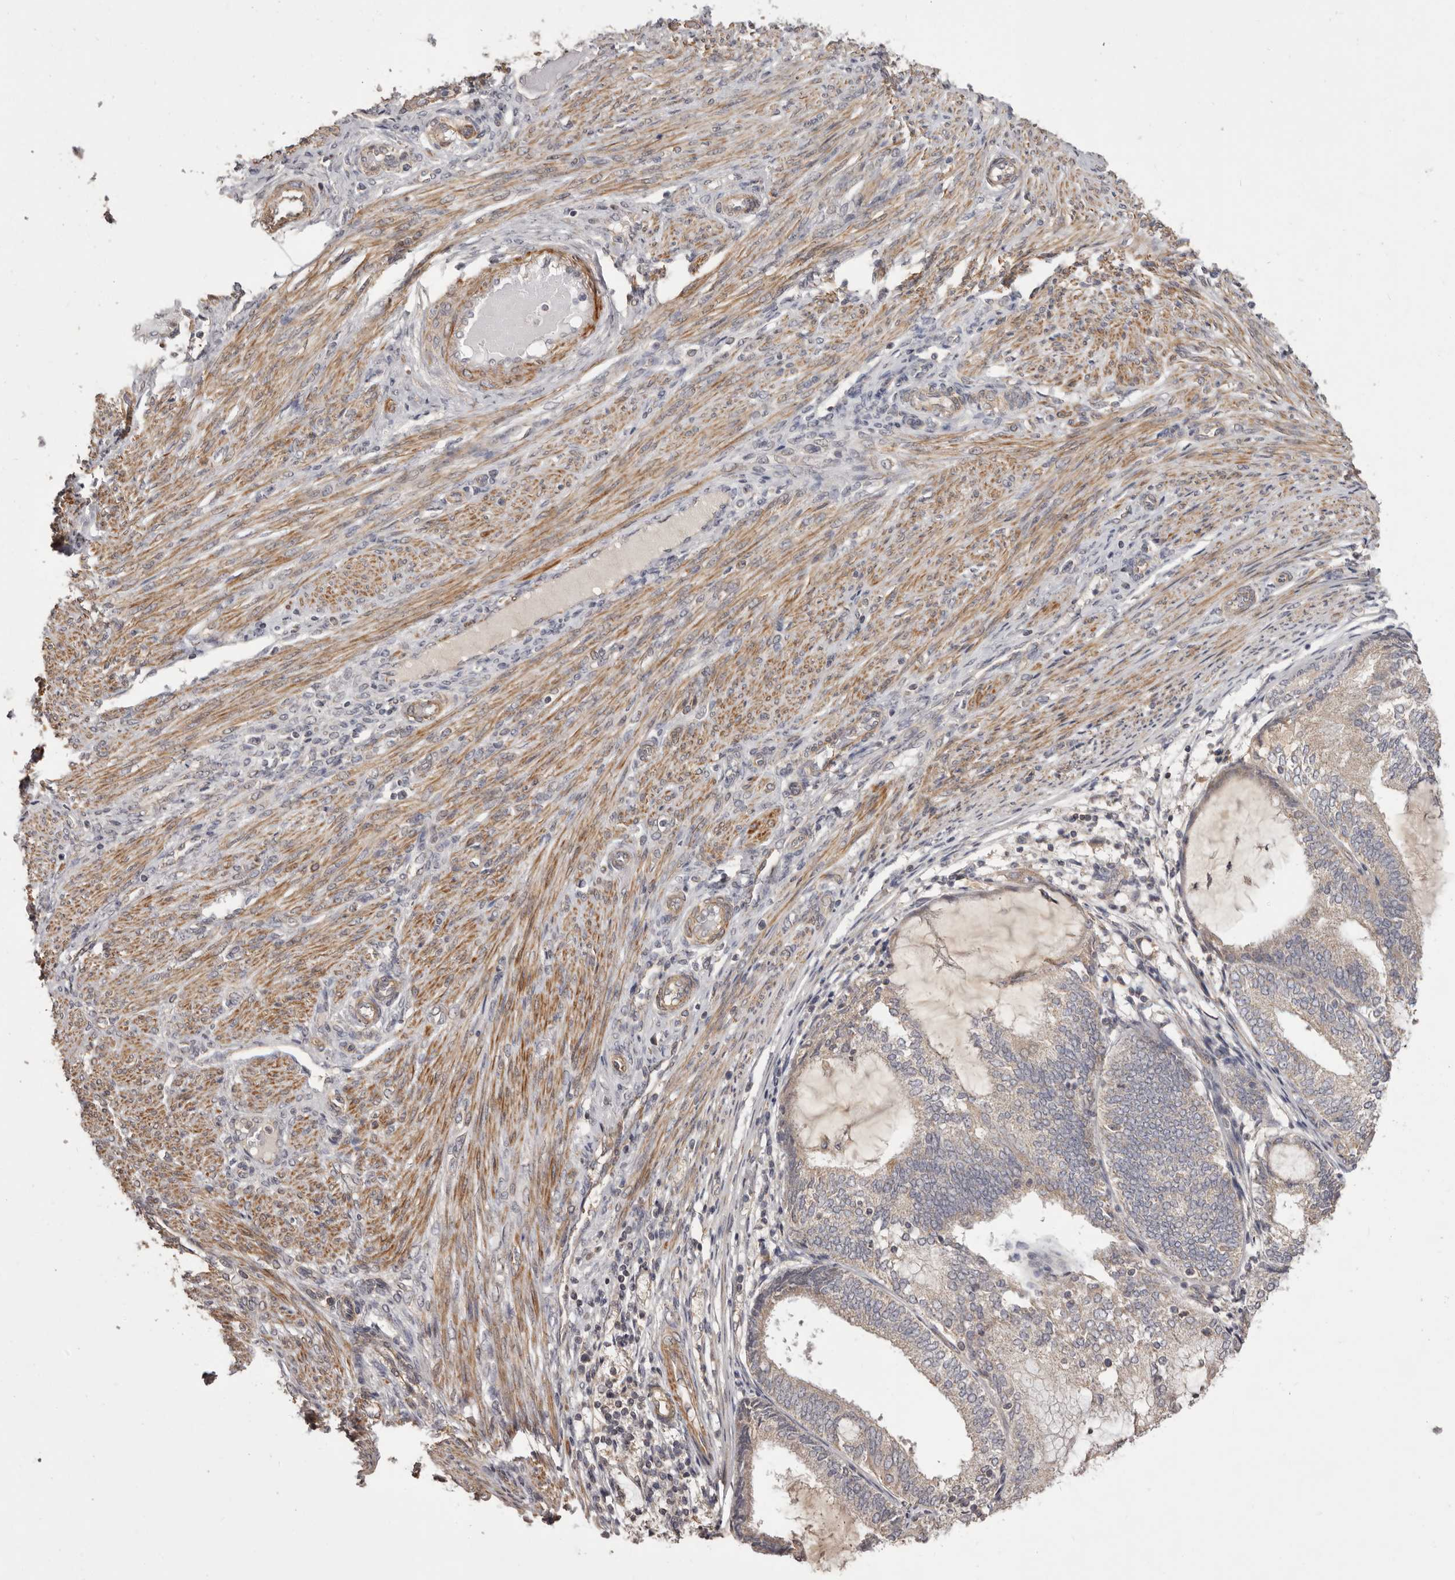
{"staining": {"intensity": "weak", "quantity": "<25%", "location": "cytoplasmic/membranous"}, "tissue": "endometrial cancer", "cell_type": "Tumor cells", "image_type": "cancer", "snomed": [{"axis": "morphology", "description": "Adenocarcinoma, NOS"}, {"axis": "topography", "description": "Endometrium"}], "caption": "High magnification brightfield microscopy of adenocarcinoma (endometrial) stained with DAB (brown) and counterstained with hematoxylin (blue): tumor cells show no significant positivity.", "gene": "HRH1", "patient": {"sex": "female", "age": 81}}